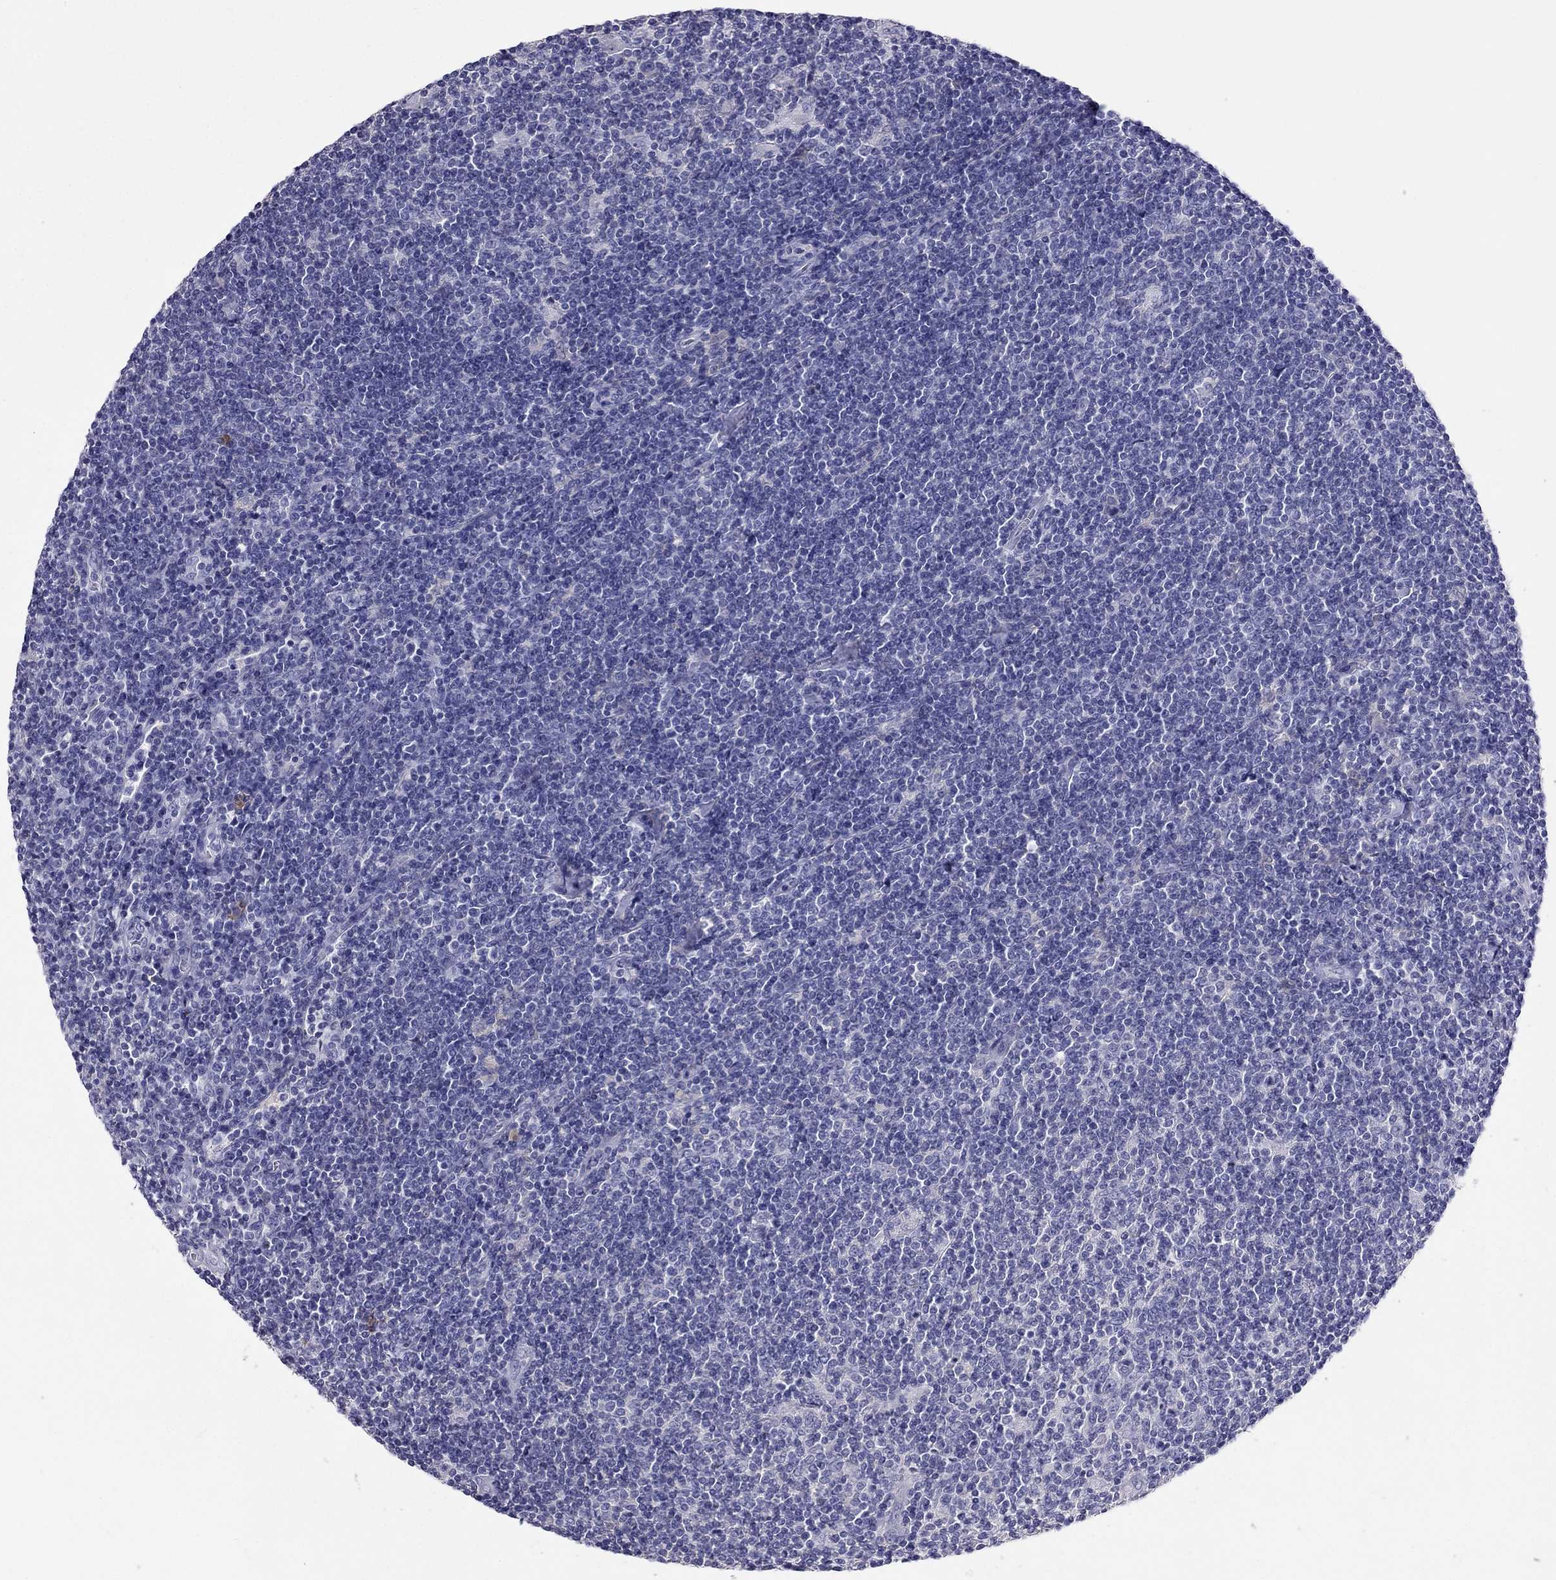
{"staining": {"intensity": "negative", "quantity": "none", "location": "none"}, "tissue": "lymphoma", "cell_type": "Tumor cells", "image_type": "cancer", "snomed": [{"axis": "morphology", "description": "Hodgkin's disease, NOS"}, {"axis": "topography", "description": "Lymph node"}], "caption": "Tumor cells are negative for brown protein staining in lymphoma. (DAB (3,3'-diaminobenzidine) IHC, high magnification).", "gene": "CALHM1", "patient": {"sex": "male", "age": 40}}